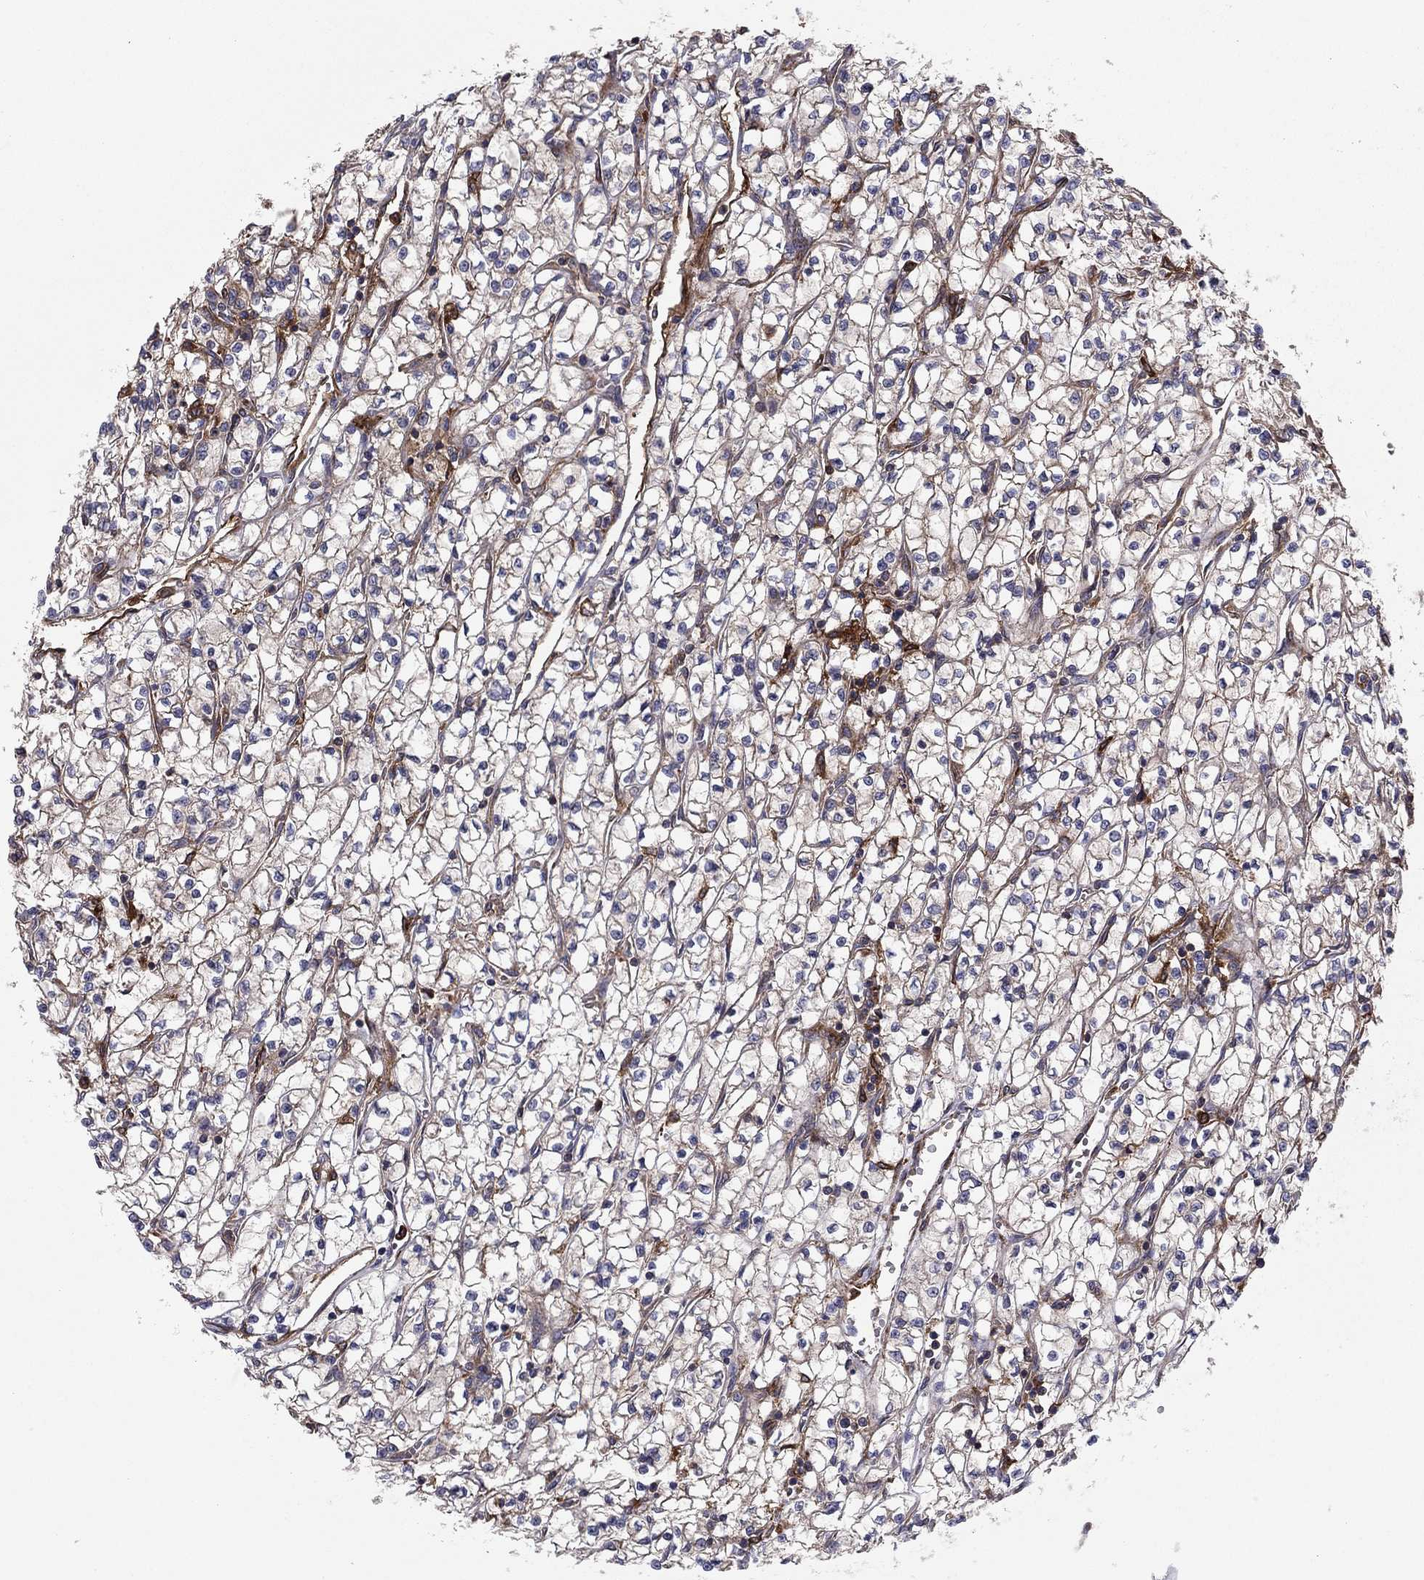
{"staining": {"intensity": "weak", "quantity": "<25%", "location": "cytoplasmic/membranous"}, "tissue": "renal cancer", "cell_type": "Tumor cells", "image_type": "cancer", "snomed": [{"axis": "morphology", "description": "Adenocarcinoma, NOS"}, {"axis": "topography", "description": "Kidney"}], "caption": "Tumor cells are negative for brown protein staining in renal adenocarcinoma.", "gene": "EHBP1L1", "patient": {"sex": "female", "age": 64}}